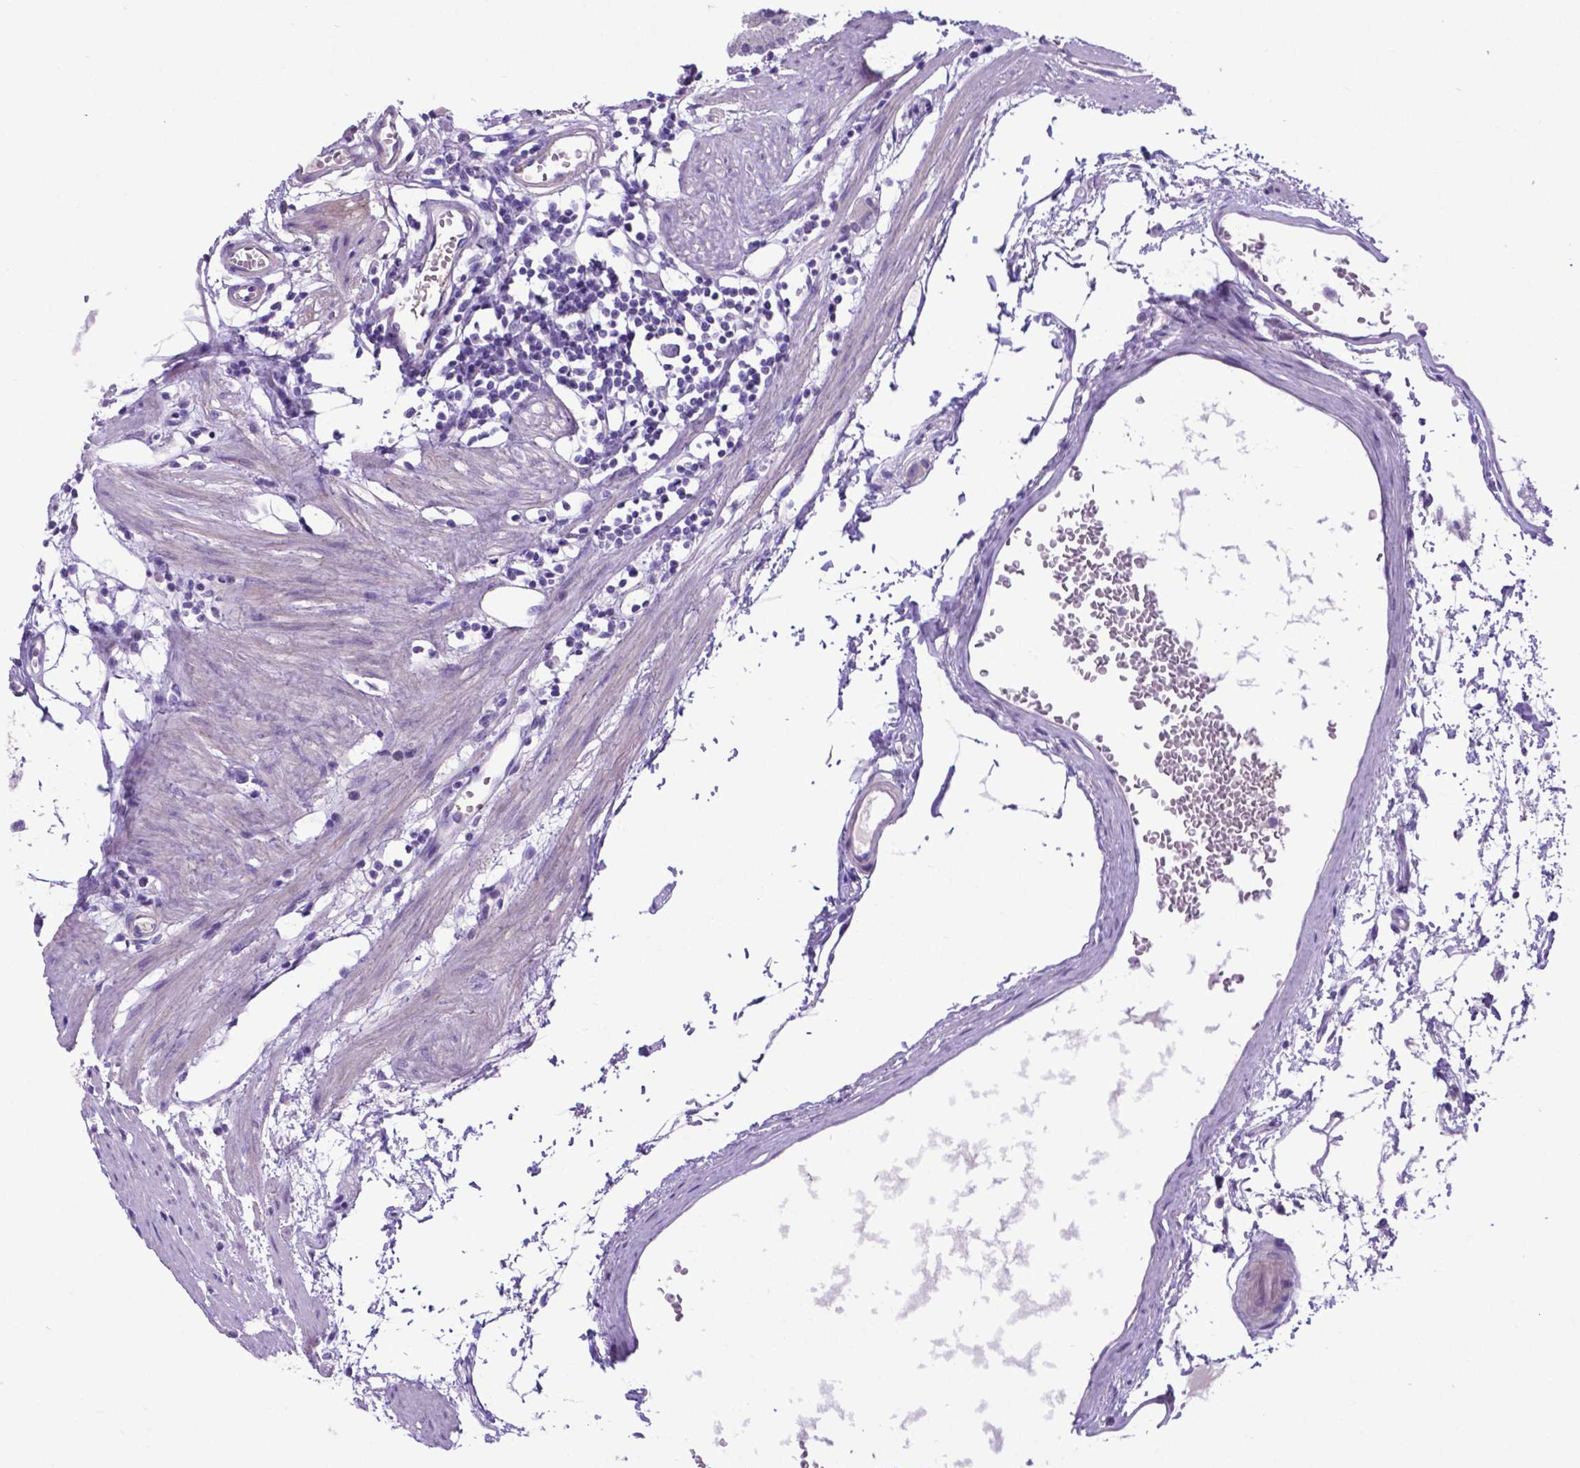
{"staining": {"intensity": "weak", "quantity": "<25%", "location": "cytoplasmic/membranous"}, "tissue": "stomach", "cell_type": "Glandular cells", "image_type": "normal", "snomed": [{"axis": "morphology", "description": "Normal tissue, NOS"}, {"axis": "topography", "description": "Stomach"}], "caption": "Immunohistochemistry (IHC) of benign human stomach exhibits no staining in glandular cells.", "gene": "ADRA2B", "patient": {"sex": "male", "age": 55}}